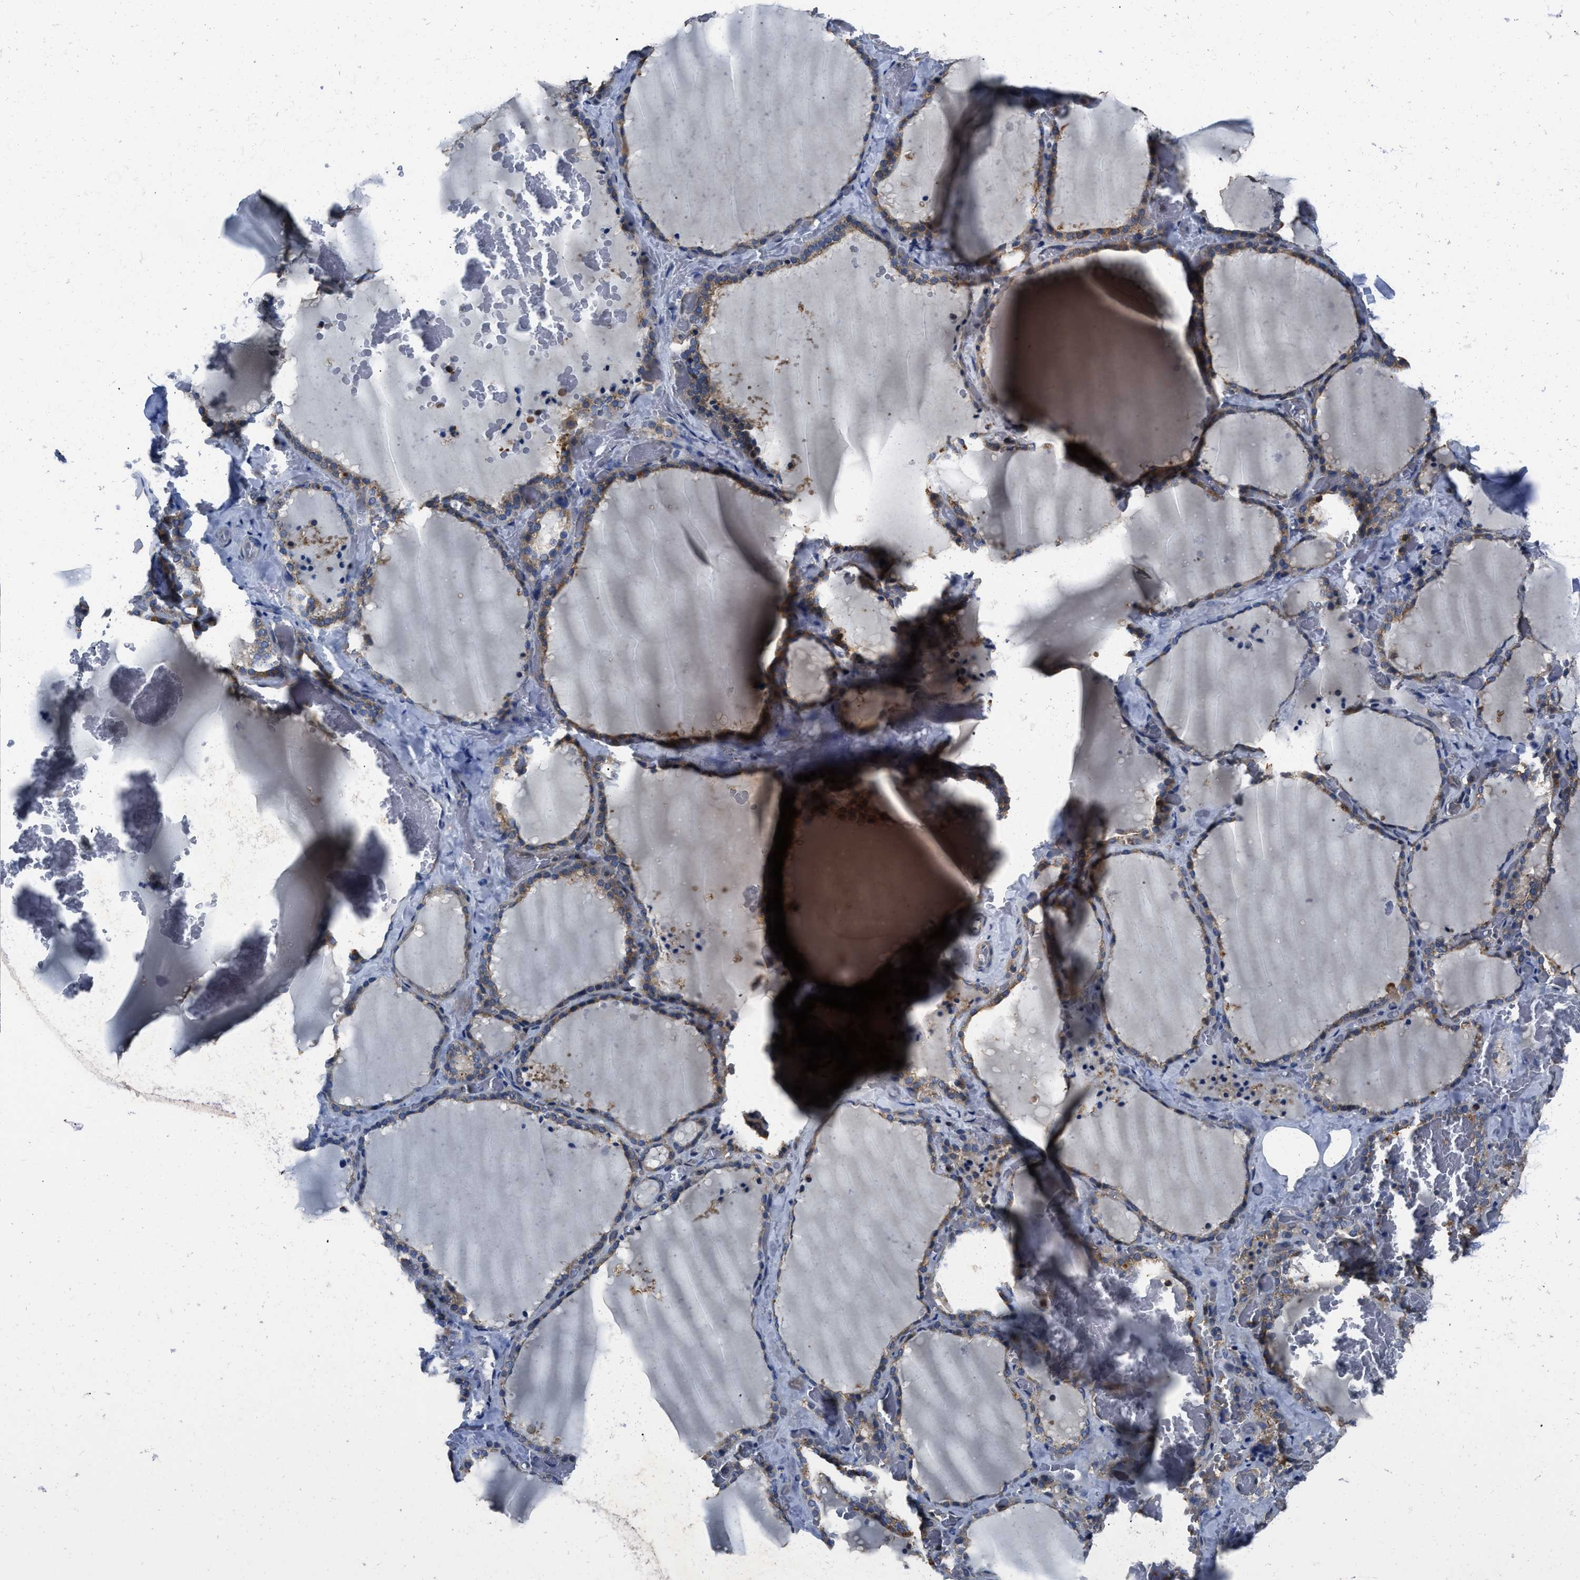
{"staining": {"intensity": "moderate", "quantity": "25%-75%", "location": "cytoplasmic/membranous"}, "tissue": "thyroid gland", "cell_type": "Glandular cells", "image_type": "normal", "snomed": [{"axis": "morphology", "description": "Normal tissue, NOS"}, {"axis": "topography", "description": "Thyroid gland"}], "caption": "High-magnification brightfield microscopy of benign thyroid gland stained with DAB (3,3'-diaminobenzidine) (brown) and counterstained with hematoxylin (blue). glandular cells exhibit moderate cytoplasmic/membranous expression is identified in about25%-75% of cells.", "gene": "YARS1", "patient": {"sex": "female", "age": 22}}